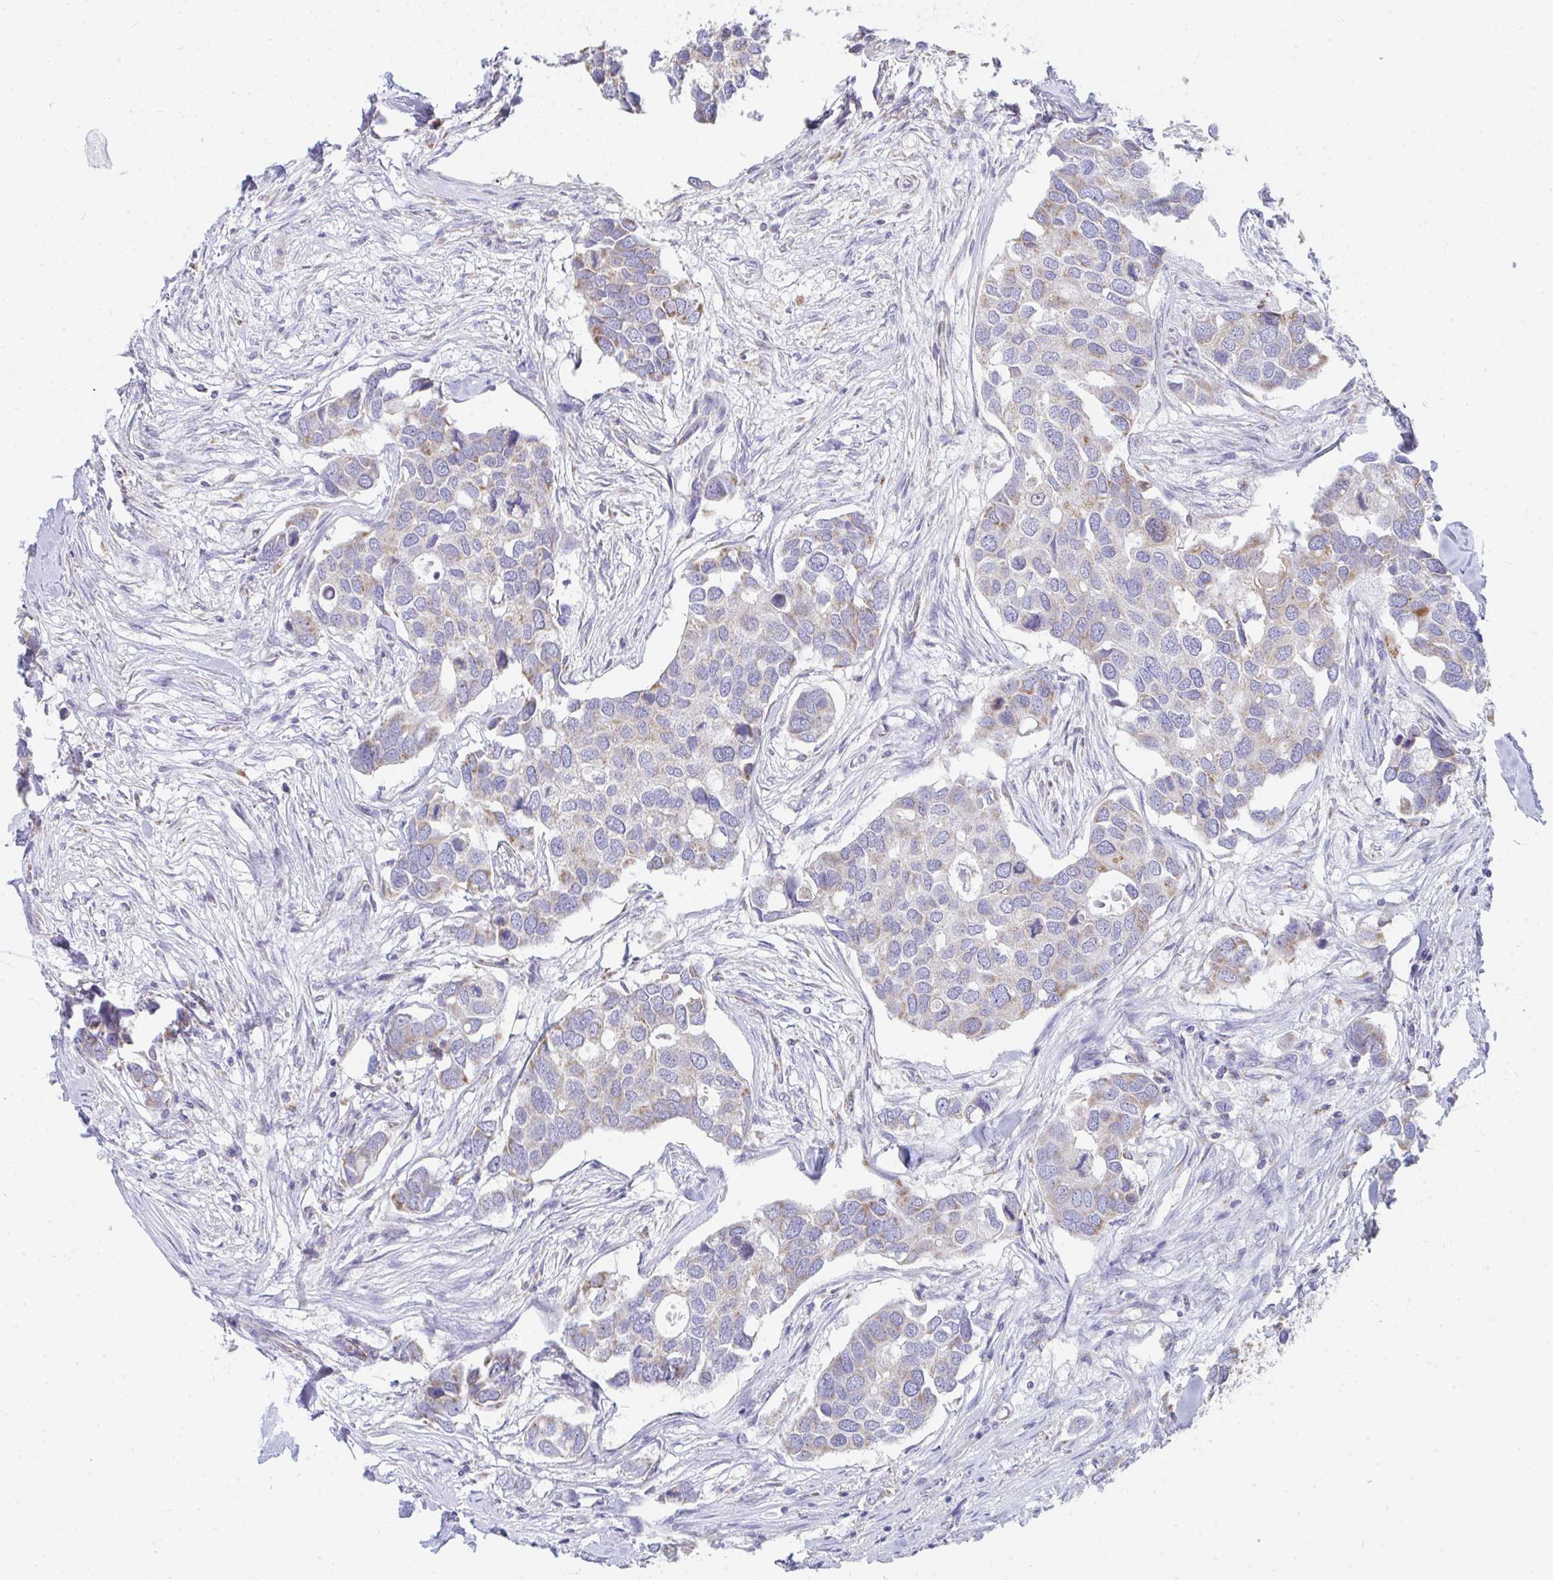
{"staining": {"intensity": "weak", "quantity": "<25%", "location": "cytoplasmic/membranous"}, "tissue": "breast cancer", "cell_type": "Tumor cells", "image_type": "cancer", "snomed": [{"axis": "morphology", "description": "Duct carcinoma"}, {"axis": "topography", "description": "Breast"}], "caption": "Protein analysis of invasive ductal carcinoma (breast) displays no significant expression in tumor cells.", "gene": "AIFM1", "patient": {"sex": "female", "age": 83}}